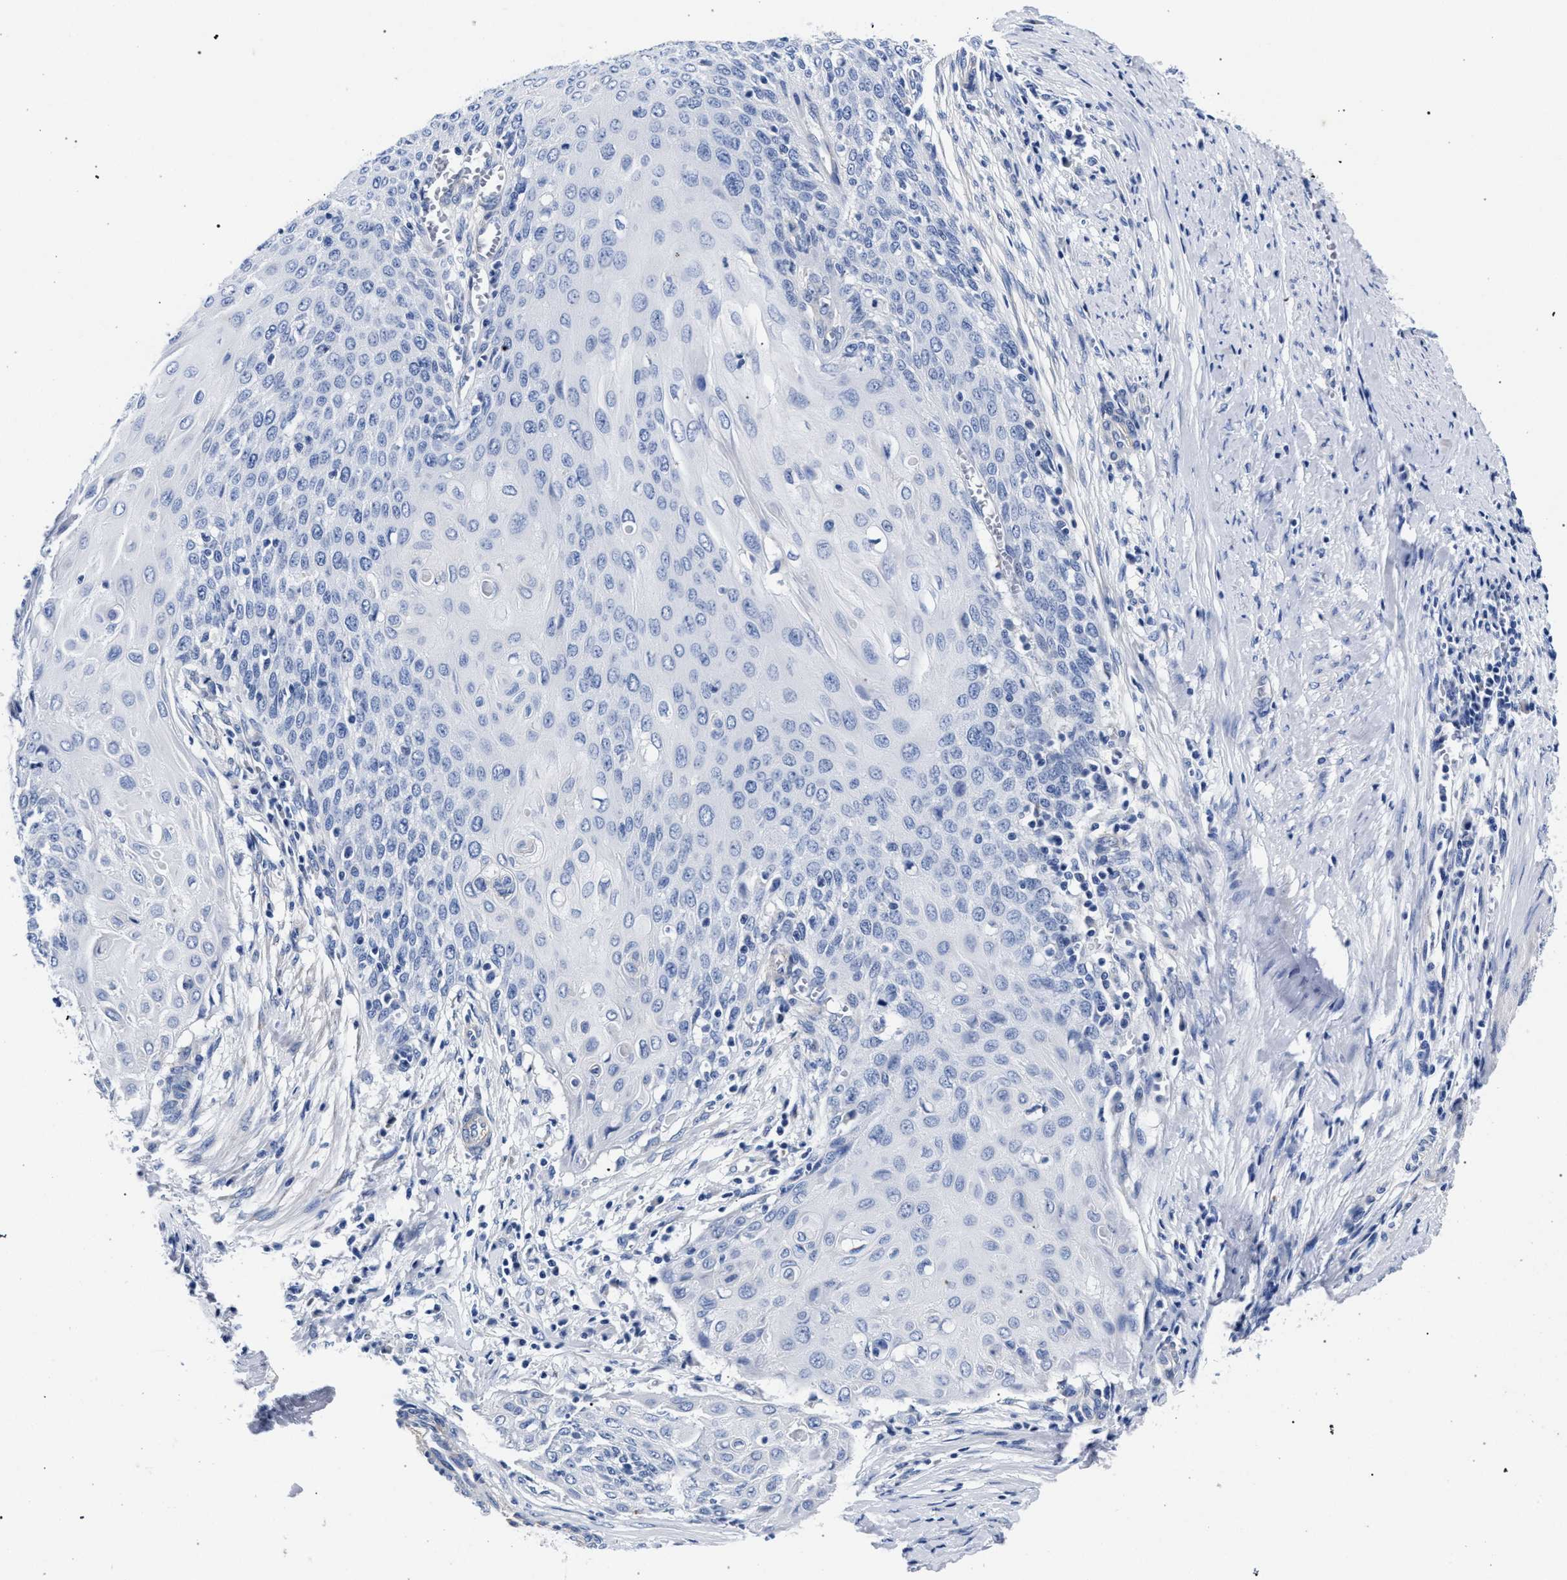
{"staining": {"intensity": "negative", "quantity": "none", "location": "none"}, "tissue": "cervical cancer", "cell_type": "Tumor cells", "image_type": "cancer", "snomed": [{"axis": "morphology", "description": "Squamous cell carcinoma, NOS"}, {"axis": "topography", "description": "Cervix"}], "caption": "Immunohistochemistry (IHC) of human cervical cancer (squamous cell carcinoma) exhibits no expression in tumor cells.", "gene": "AKAP4", "patient": {"sex": "female", "age": 39}}